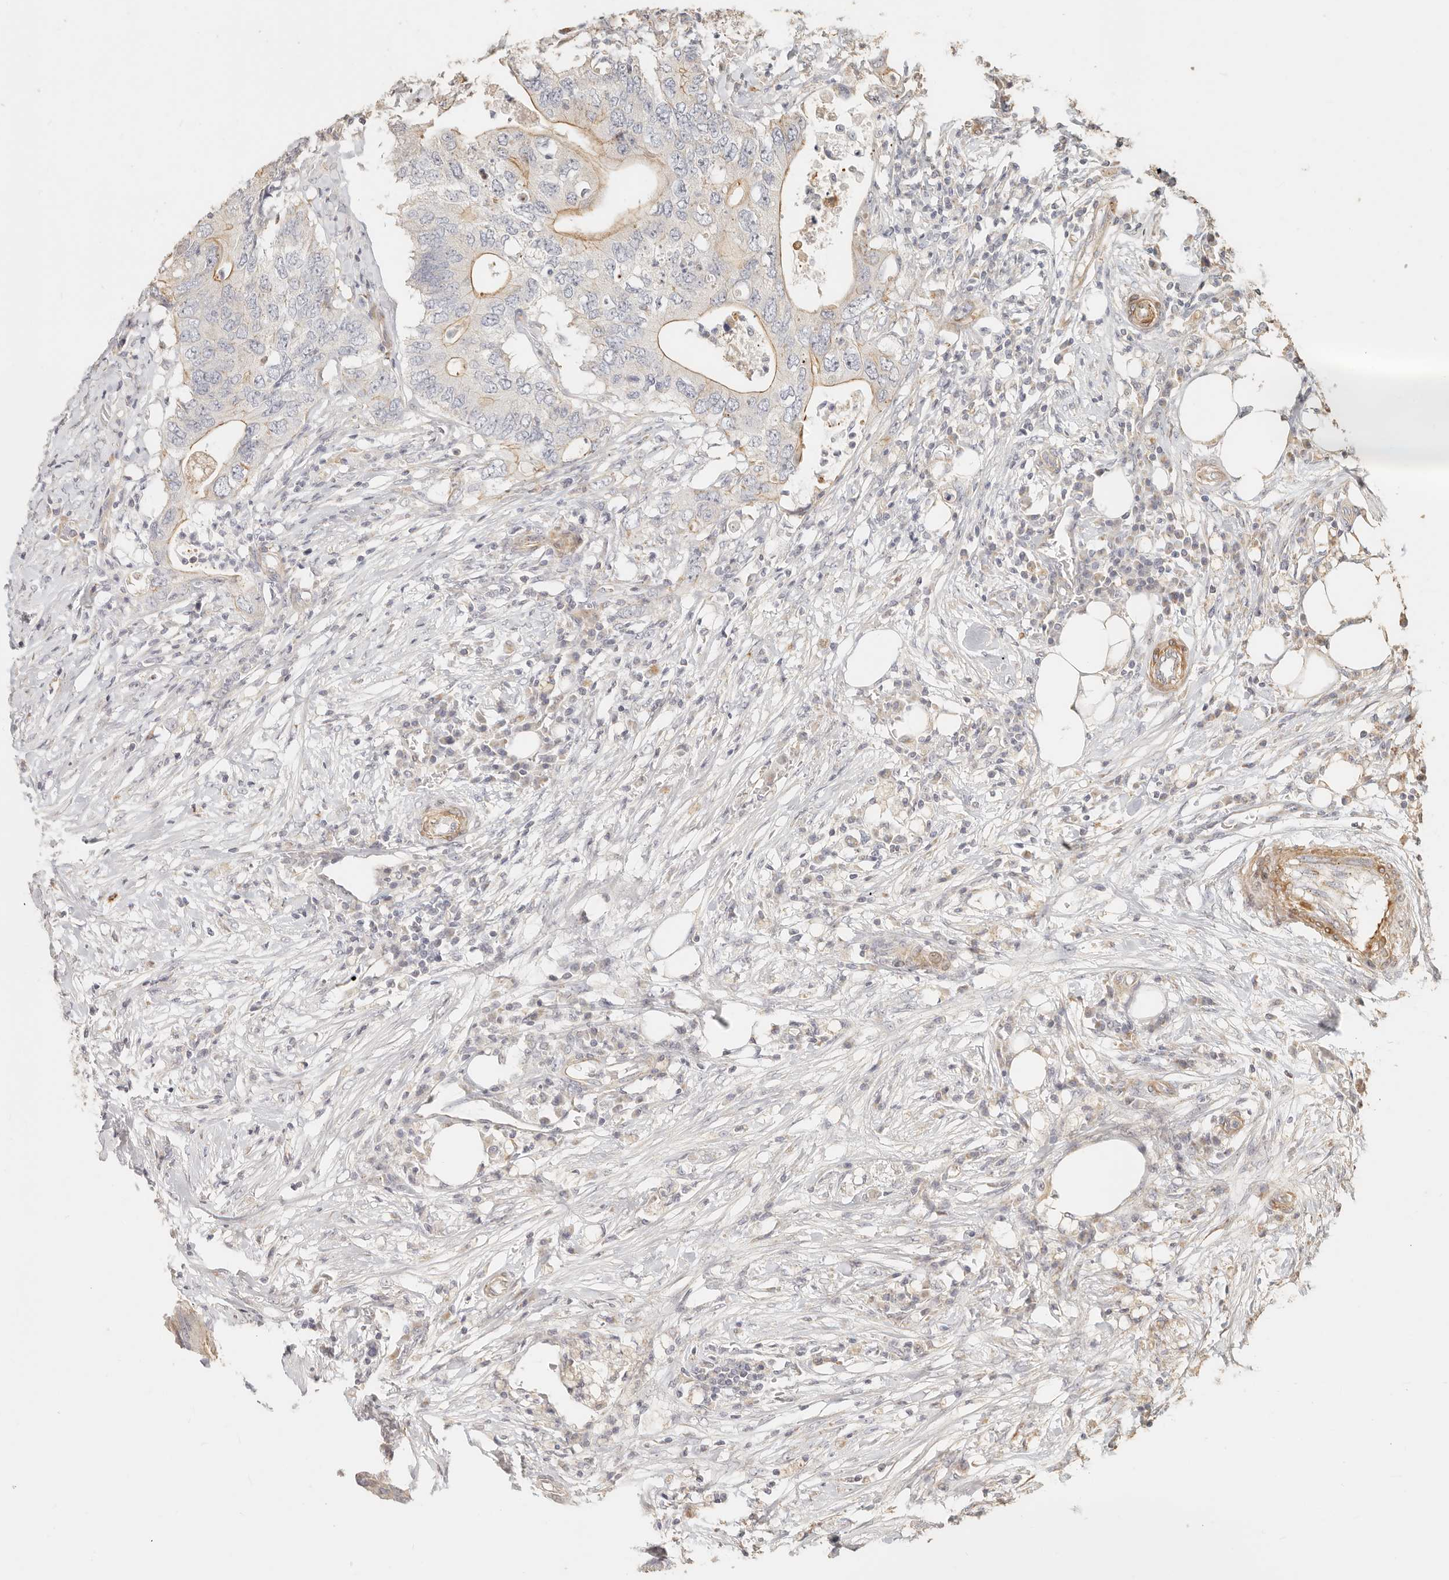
{"staining": {"intensity": "moderate", "quantity": "<25%", "location": "cytoplasmic/membranous"}, "tissue": "colorectal cancer", "cell_type": "Tumor cells", "image_type": "cancer", "snomed": [{"axis": "morphology", "description": "Adenocarcinoma, NOS"}, {"axis": "topography", "description": "Colon"}], "caption": "There is low levels of moderate cytoplasmic/membranous staining in tumor cells of colorectal adenocarcinoma, as demonstrated by immunohistochemical staining (brown color).", "gene": "PTPN22", "patient": {"sex": "male", "age": 71}}